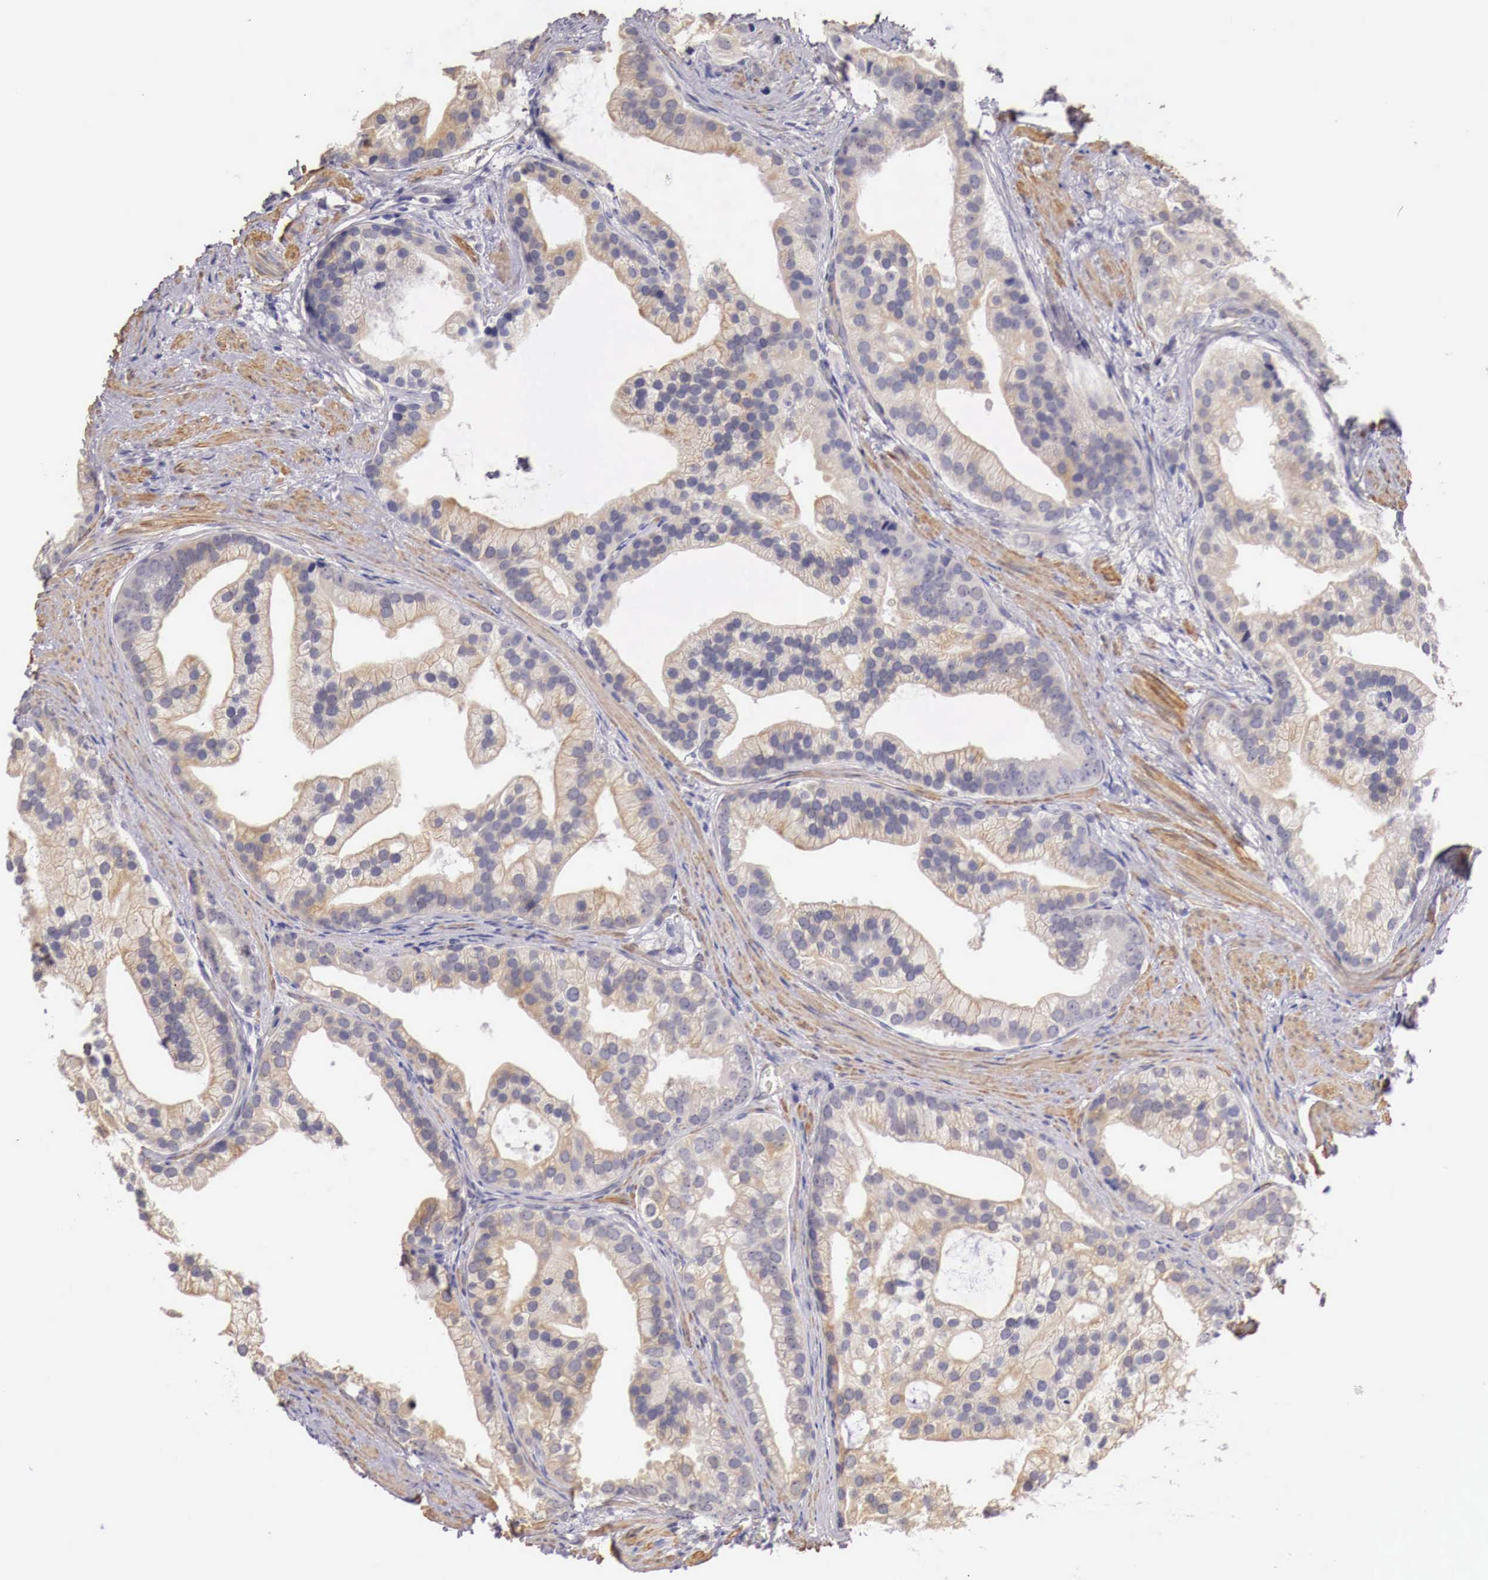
{"staining": {"intensity": "weak", "quantity": "25%-75%", "location": "cytoplasmic/membranous"}, "tissue": "prostate cancer", "cell_type": "Tumor cells", "image_type": "cancer", "snomed": [{"axis": "morphology", "description": "Adenocarcinoma, Medium grade"}, {"axis": "topography", "description": "Prostate"}], "caption": "Protein staining demonstrates weak cytoplasmic/membranous expression in about 25%-75% of tumor cells in adenocarcinoma (medium-grade) (prostate).", "gene": "ENOX2", "patient": {"sex": "male", "age": 65}}